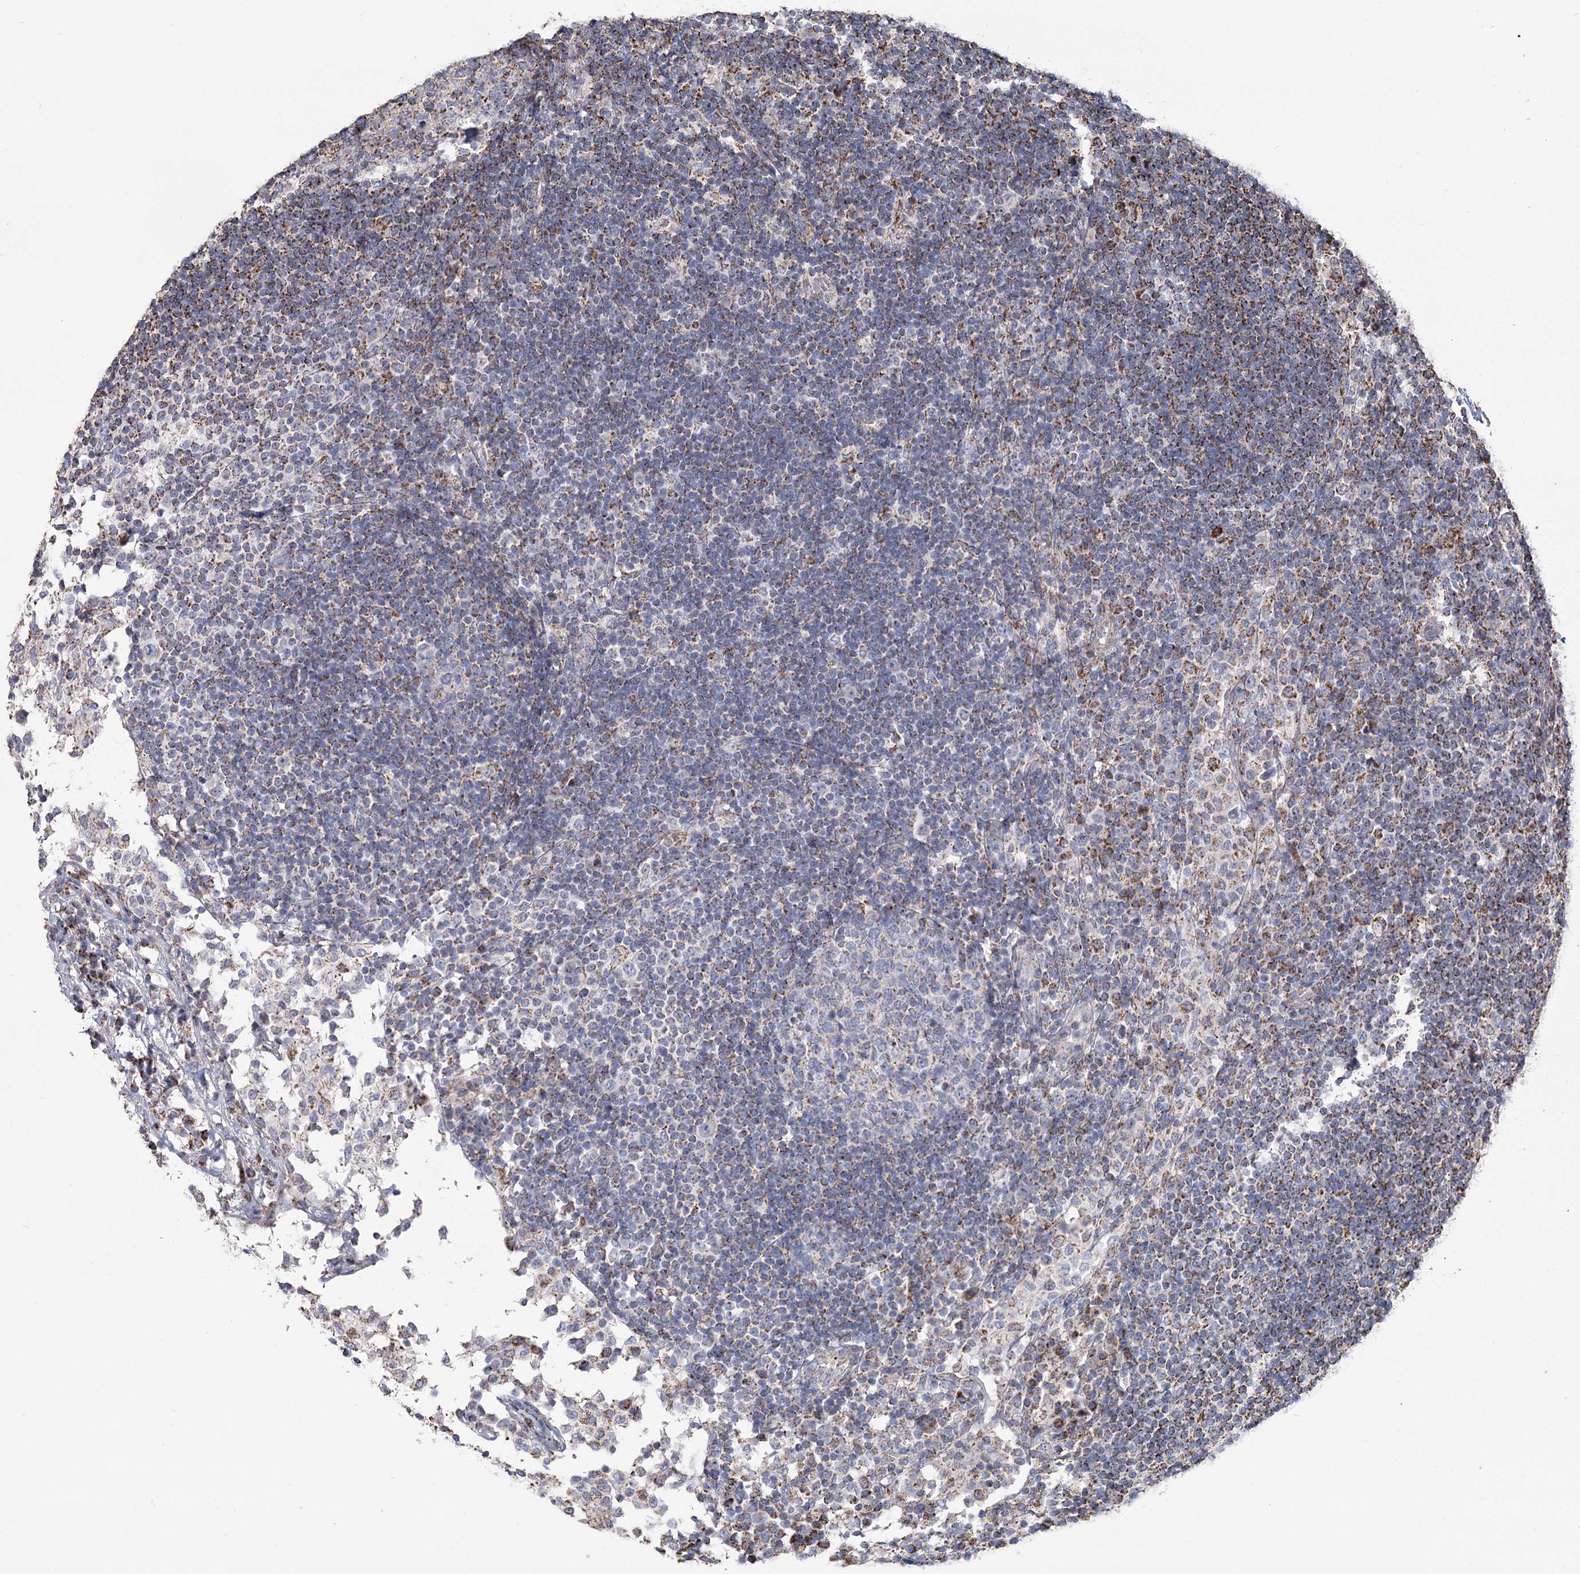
{"staining": {"intensity": "weak", "quantity": "<25%", "location": "cytoplasmic/membranous"}, "tissue": "lymph node", "cell_type": "Germinal center cells", "image_type": "normal", "snomed": [{"axis": "morphology", "description": "Normal tissue, NOS"}, {"axis": "topography", "description": "Lymph node"}], "caption": "A high-resolution photomicrograph shows immunohistochemistry (IHC) staining of unremarkable lymph node, which demonstrates no significant expression in germinal center cells.", "gene": "RANBP3L", "patient": {"sex": "female", "age": 53}}